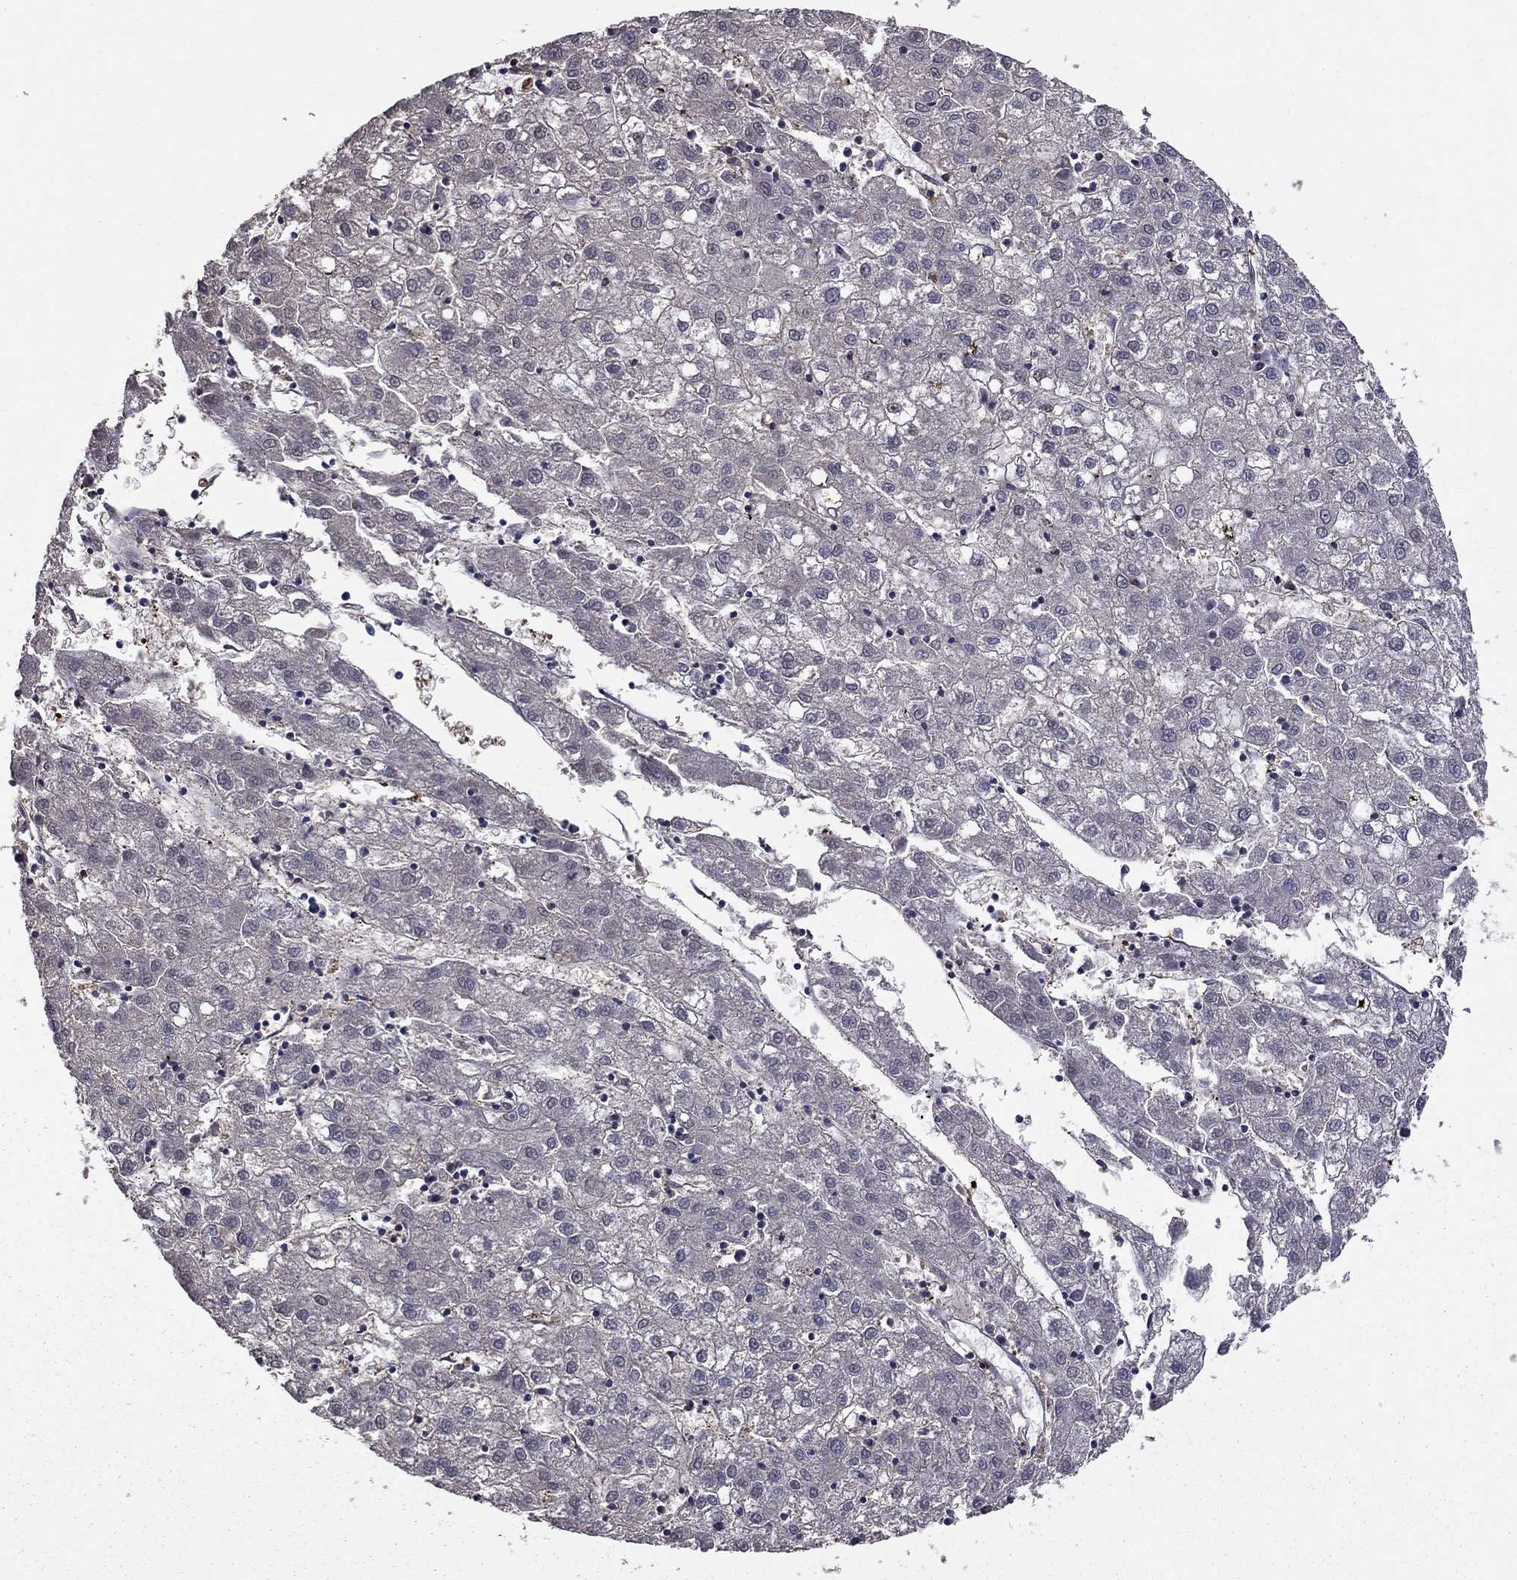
{"staining": {"intensity": "negative", "quantity": "none", "location": "none"}, "tissue": "liver cancer", "cell_type": "Tumor cells", "image_type": "cancer", "snomed": [{"axis": "morphology", "description": "Carcinoma, Hepatocellular, NOS"}, {"axis": "topography", "description": "Liver"}], "caption": "Protein analysis of liver hepatocellular carcinoma reveals no significant positivity in tumor cells.", "gene": "APPBP2", "patient": {"sex": "male", "age": 72}}